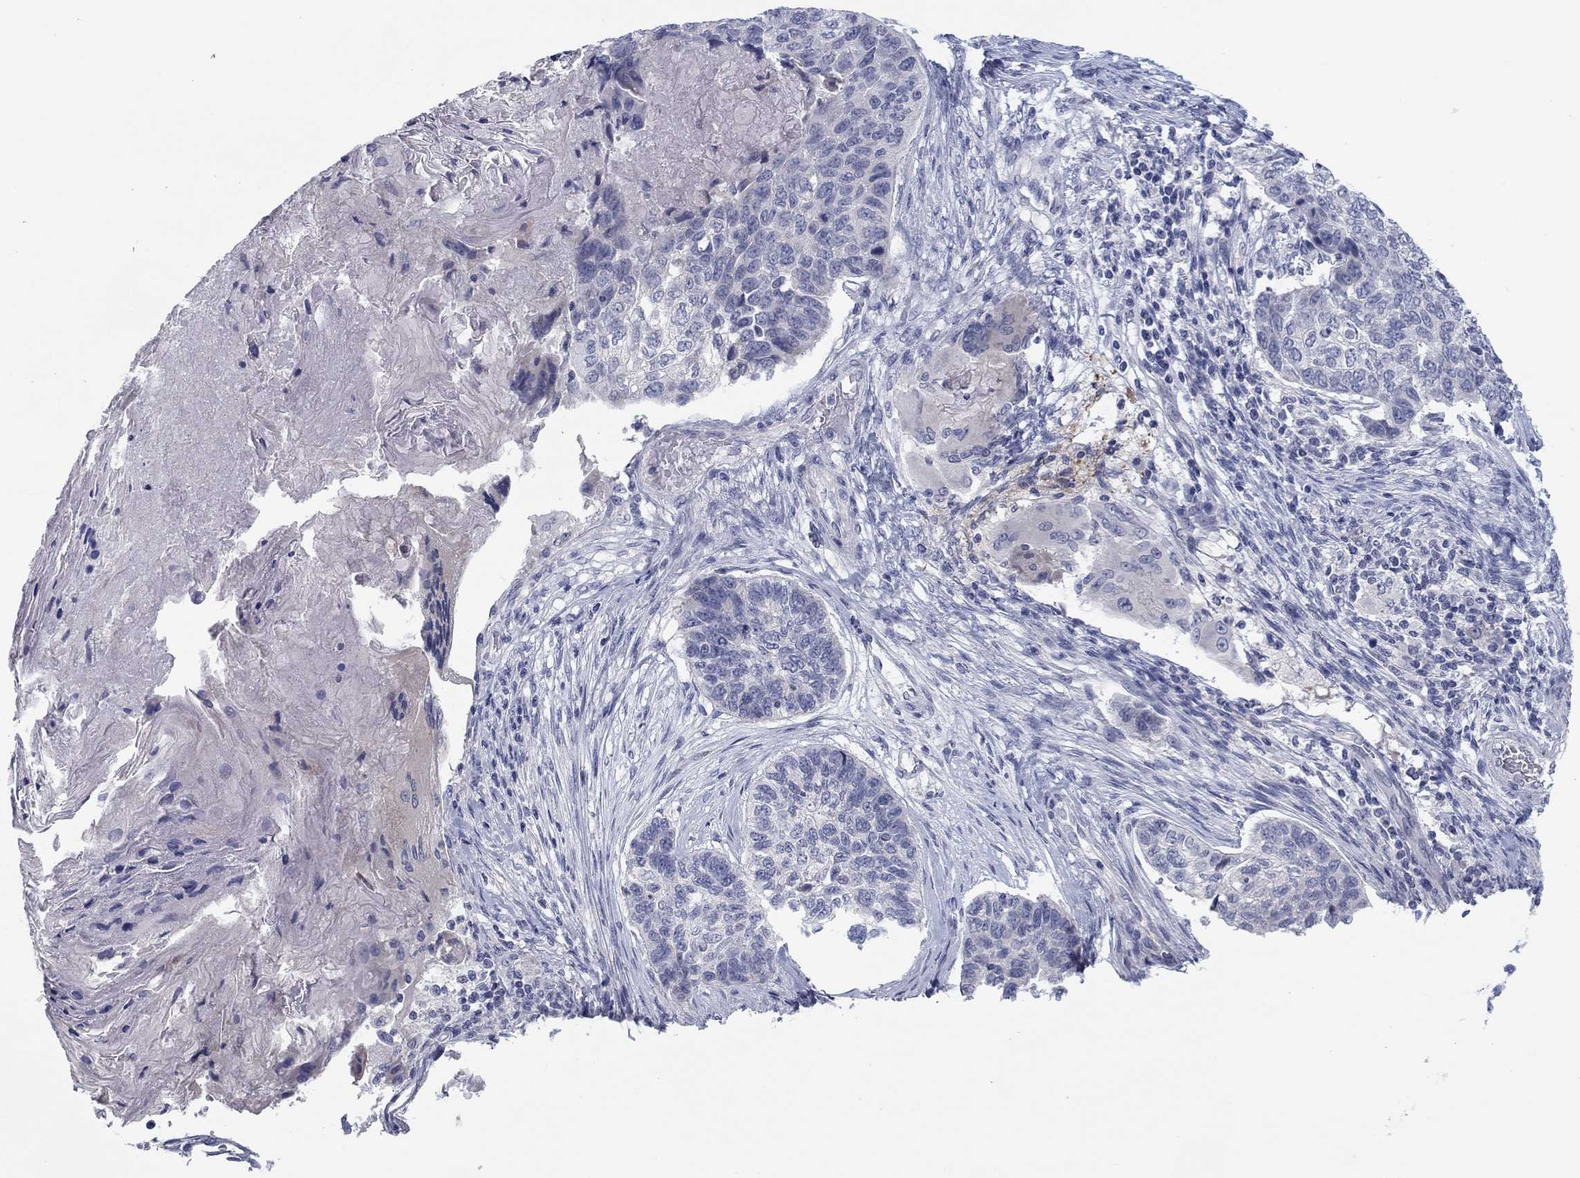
{"staining": {"intensity": "negative", "quantity": "none", "location": "none"}, "tissue": "lung cancer", "cell_type": "Tumor cells", "image_type": "cancer", "snomed": [{"axis": "morphology", "description": "Squamous cell carcinoma, NOS"}, {"axis": "topography", "description": "Lung"}], "caption": "A histopathology image of human lung squamous cell carcinoma is negative for staining in tumor cells. The staining was performed using DAB to visualize the protein expression in brown, while the nuclei were stained in blue with hematoxylin (Magnification: 20x).", "gene": "CALB1", "patient": {"sex": "male", "age": 69}}